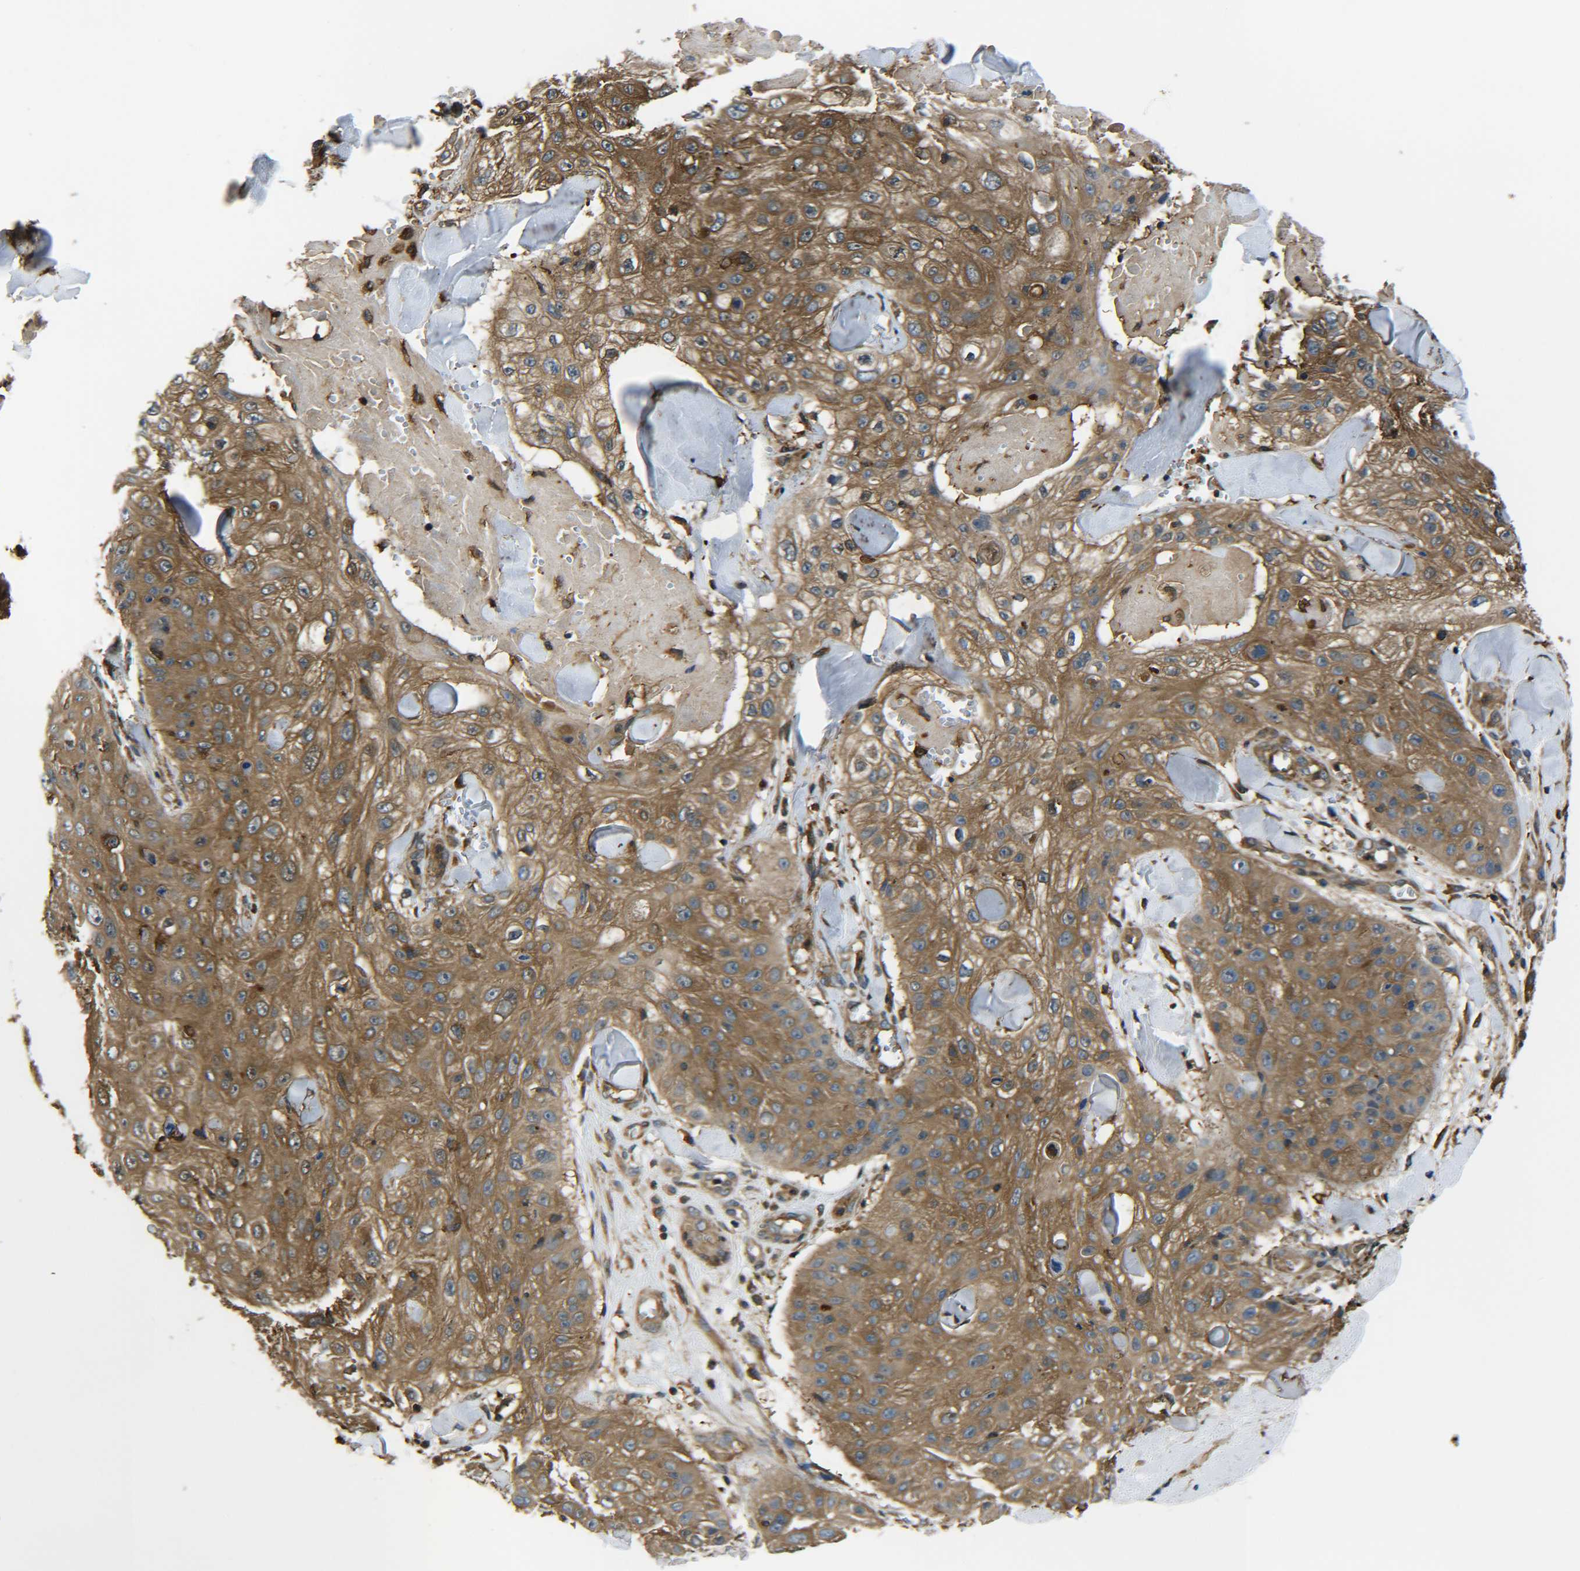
{"staining": {"intensity": "strong", "quantity": ">75%", "location": "cytoplasmic/membranous"}, "tissue": "skin cancer", "cell_type": "Tumor cells", "image_type": "cancer", "snomed": [{"axis": "morphology", "description": "Squamous cell carcinoma, NOS"}, {"axis": "topography", "description": "Skin"}], "caption": "Immunohistochemical staining of skin squamous cell carcinoma displays strong cytoplasmic/membranous protein positivity in about >75% of tumor cells.", "gene": "PREB", "patient": {"sex": "male", "age": 86}}